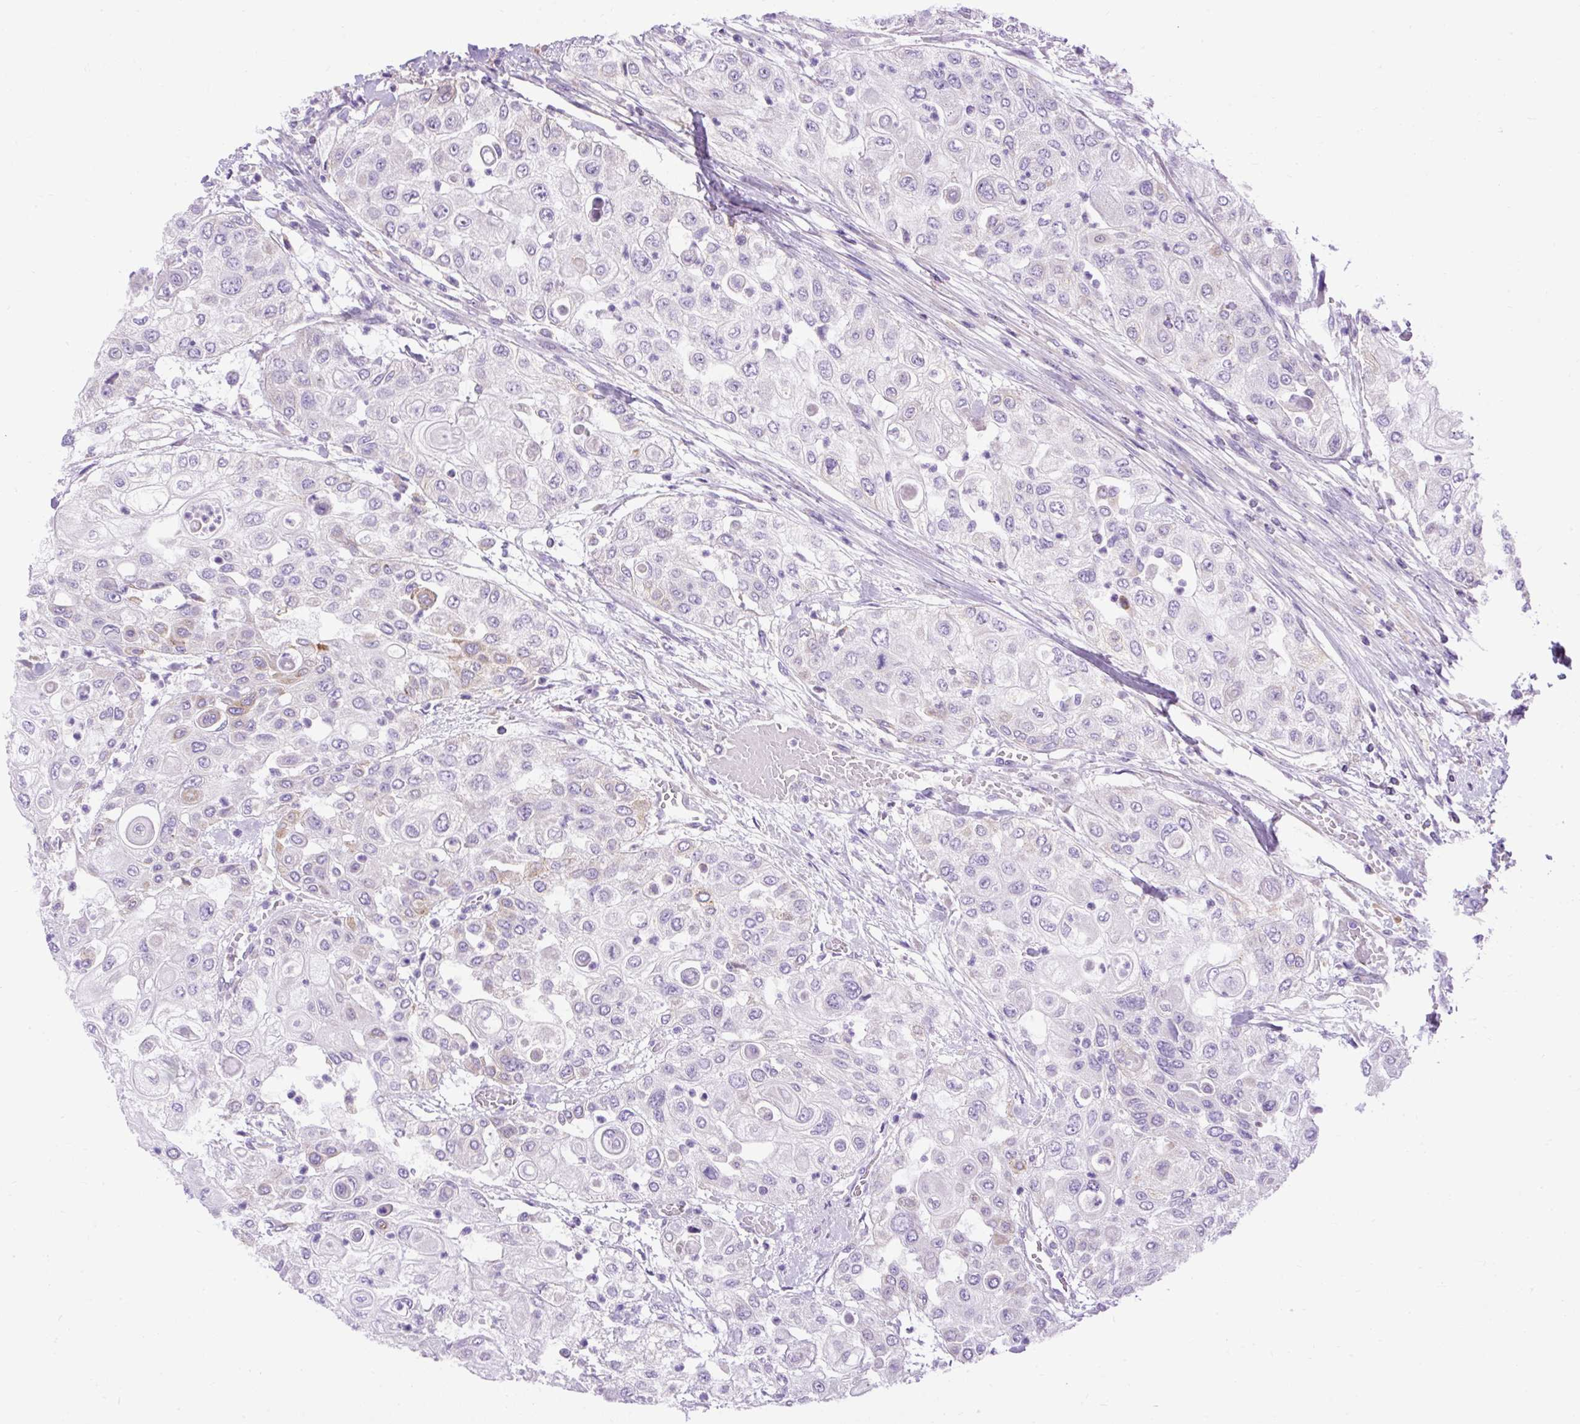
{"staining": {"intensity": "negative", "quantity": "none", "location": "none"}, "tissue": "urothelial cancer", "cell_type": "Tumor cells", "image_type": "cancer", "snomed": [{"axis": "morphology", "description": "Urothelial carcinoma, High grade"}, {"axis": "topography", "description": "Urinary bladder"}], "caption": "DAB immunohistochemical staining of human high-grade urothelial carcinoma reveals no significant expression in tumor cells.", "gene": "SYBU", "patient": {"sex": "female", "age": 79}}